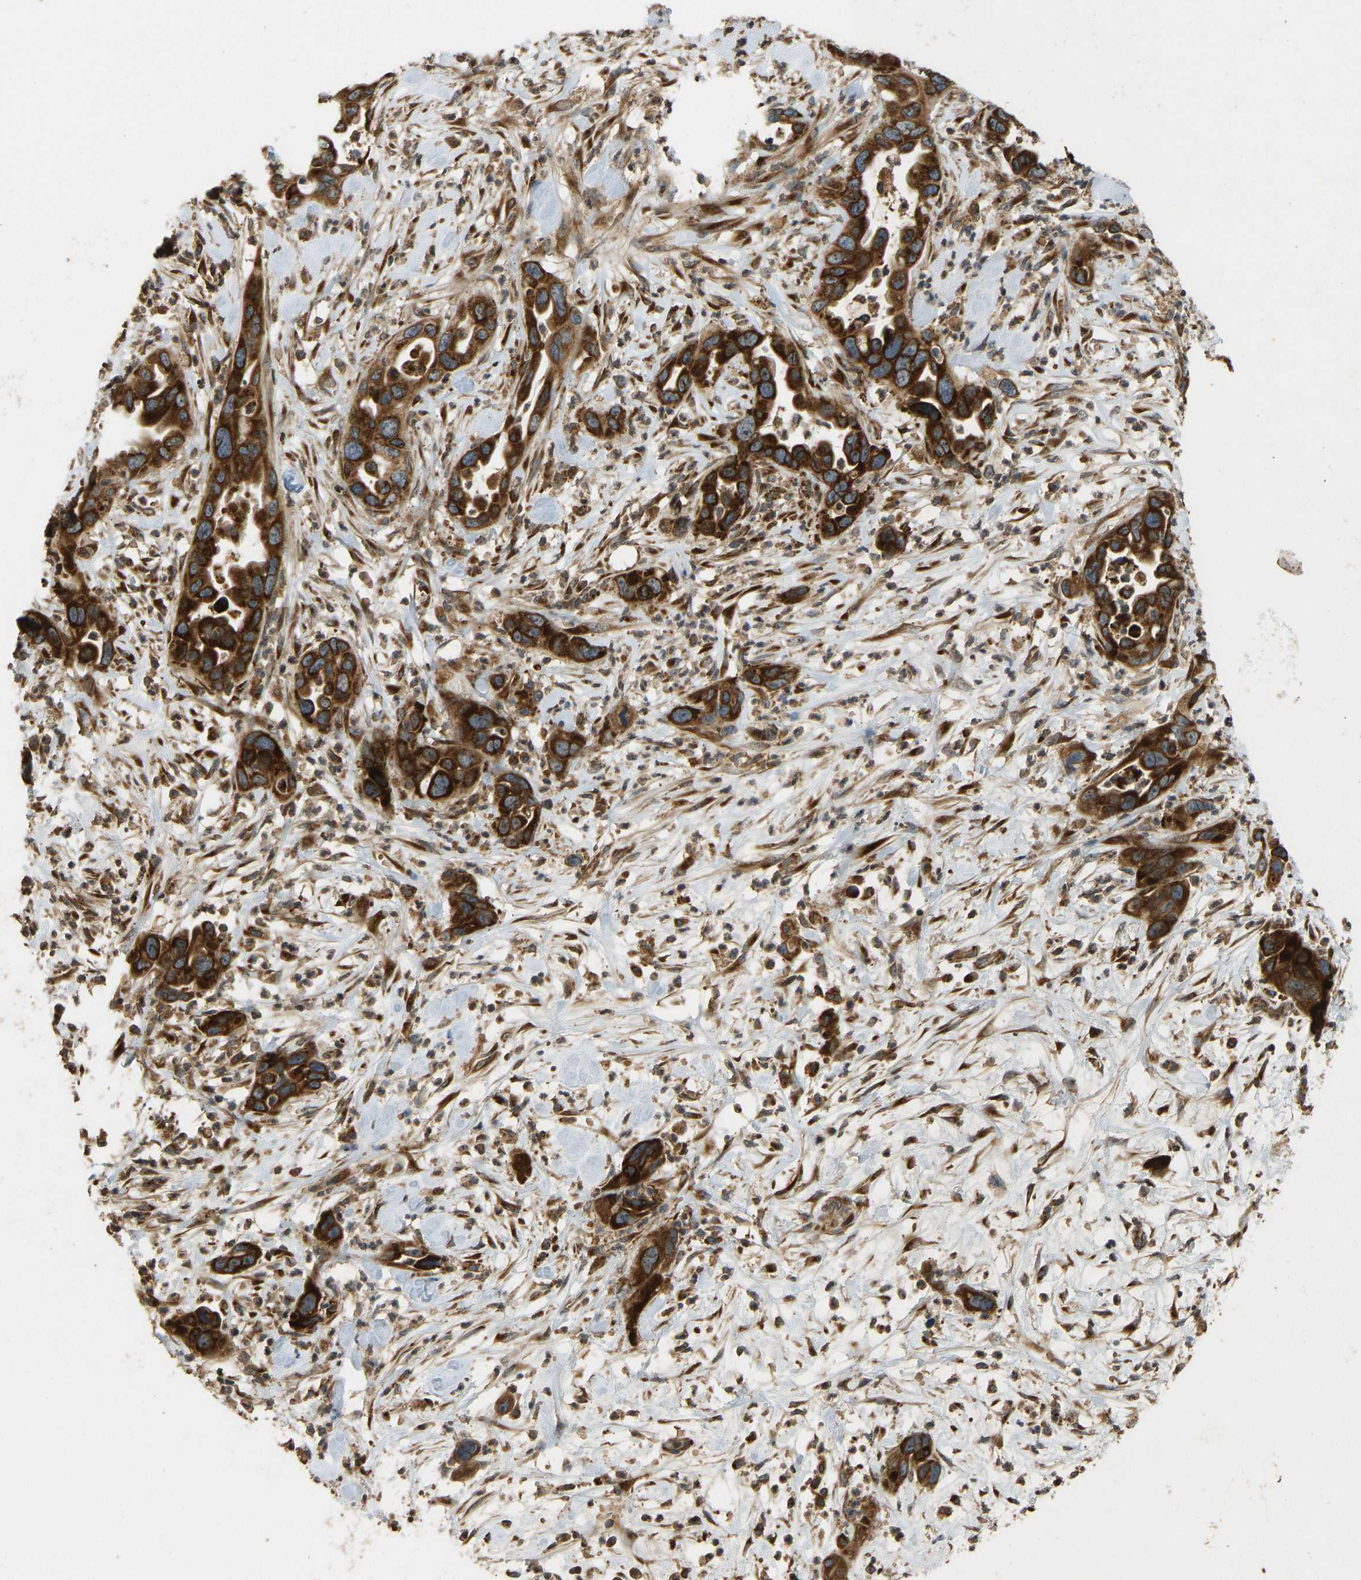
{"staining": {"intensity": "strong", "quantity": ">75%", "location": "cytoplasmic/membranous"}, "tissue": "pancreatic cancer", "cell_type": "Tumor cells", "image_type": "cancer", "snomed": [{"axis": "morphology", "description": "Adenocarcinoma, NOS"}, {"axis": "topography", "description": "Pancreas"}], "caption": "High-power microscopy captured an IHC photomicrograph of adenocarcinoma (pancreatic), revealing strong cytoplasmic/membranous staining in about >75% of tumor cells. The staining is performed using DAB (3,3'-diaminobenzidine) brown chromogen to label protein expression. The nuclei are counter-stained blue using hematoxylin.", "gene": "RPN2", "patient": {"sex": "female", "age": 71}}